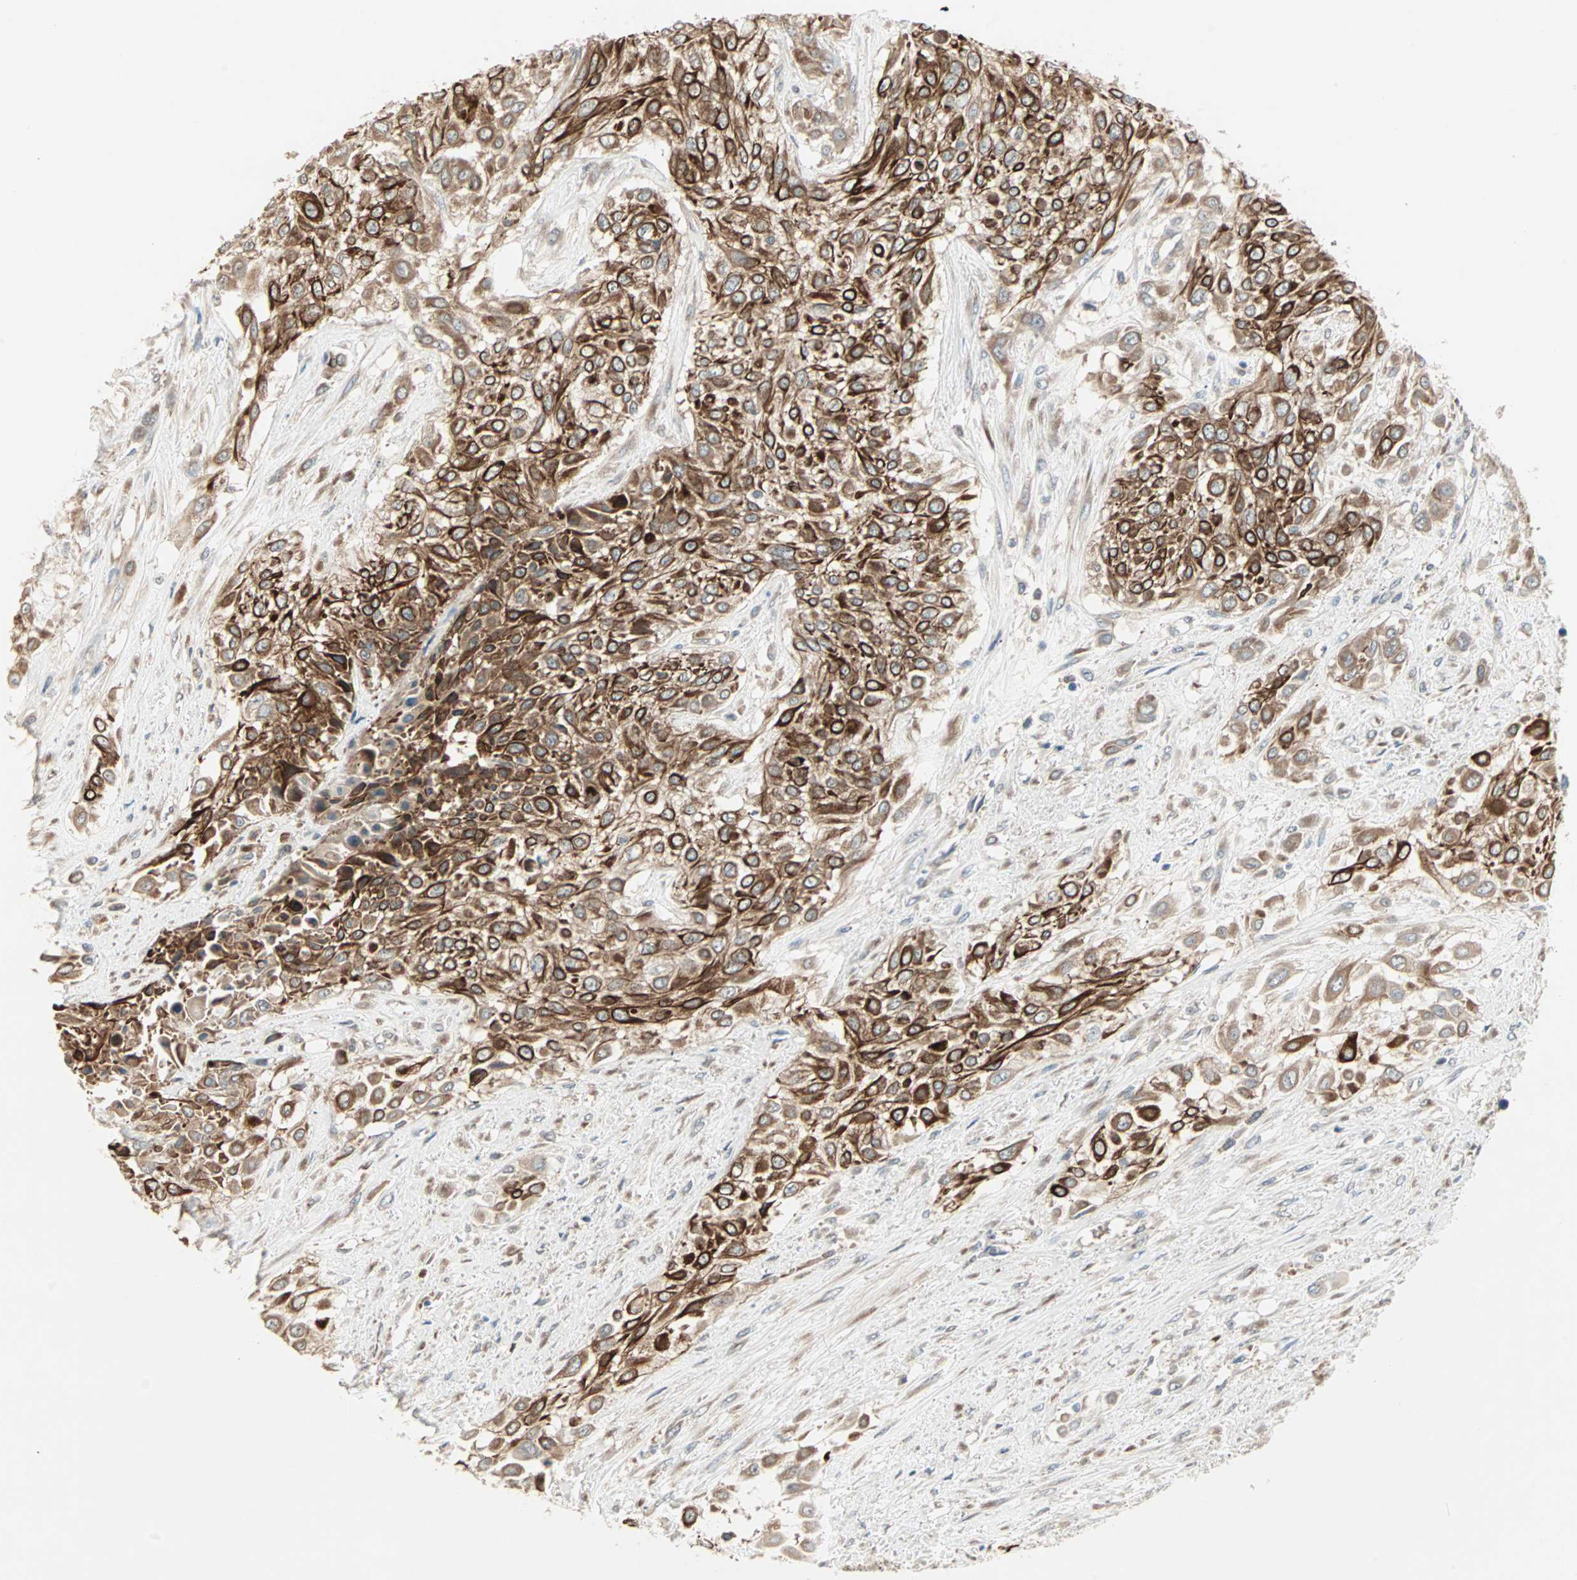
{"staining": {"intensity": "strong", "quantity": ">75%", "location": "cytoplasmic/membranous"}, "tissue": "urothelial cancer", "cell_type": "Tumor cells", "image_type": "cancer", "snomed": [{"axis": "morphology", "description": "Urothelial carcinoma, High grade"}, {"axis": "topography", "description": "Urinary bladder"}], "caption": "Urothelial carcinoma (high-grade) stained with a protein marker exhibits strong staining in tumor cells.", "gene": "ZFP36", "patient": {"sex": "male", "age": 57}}